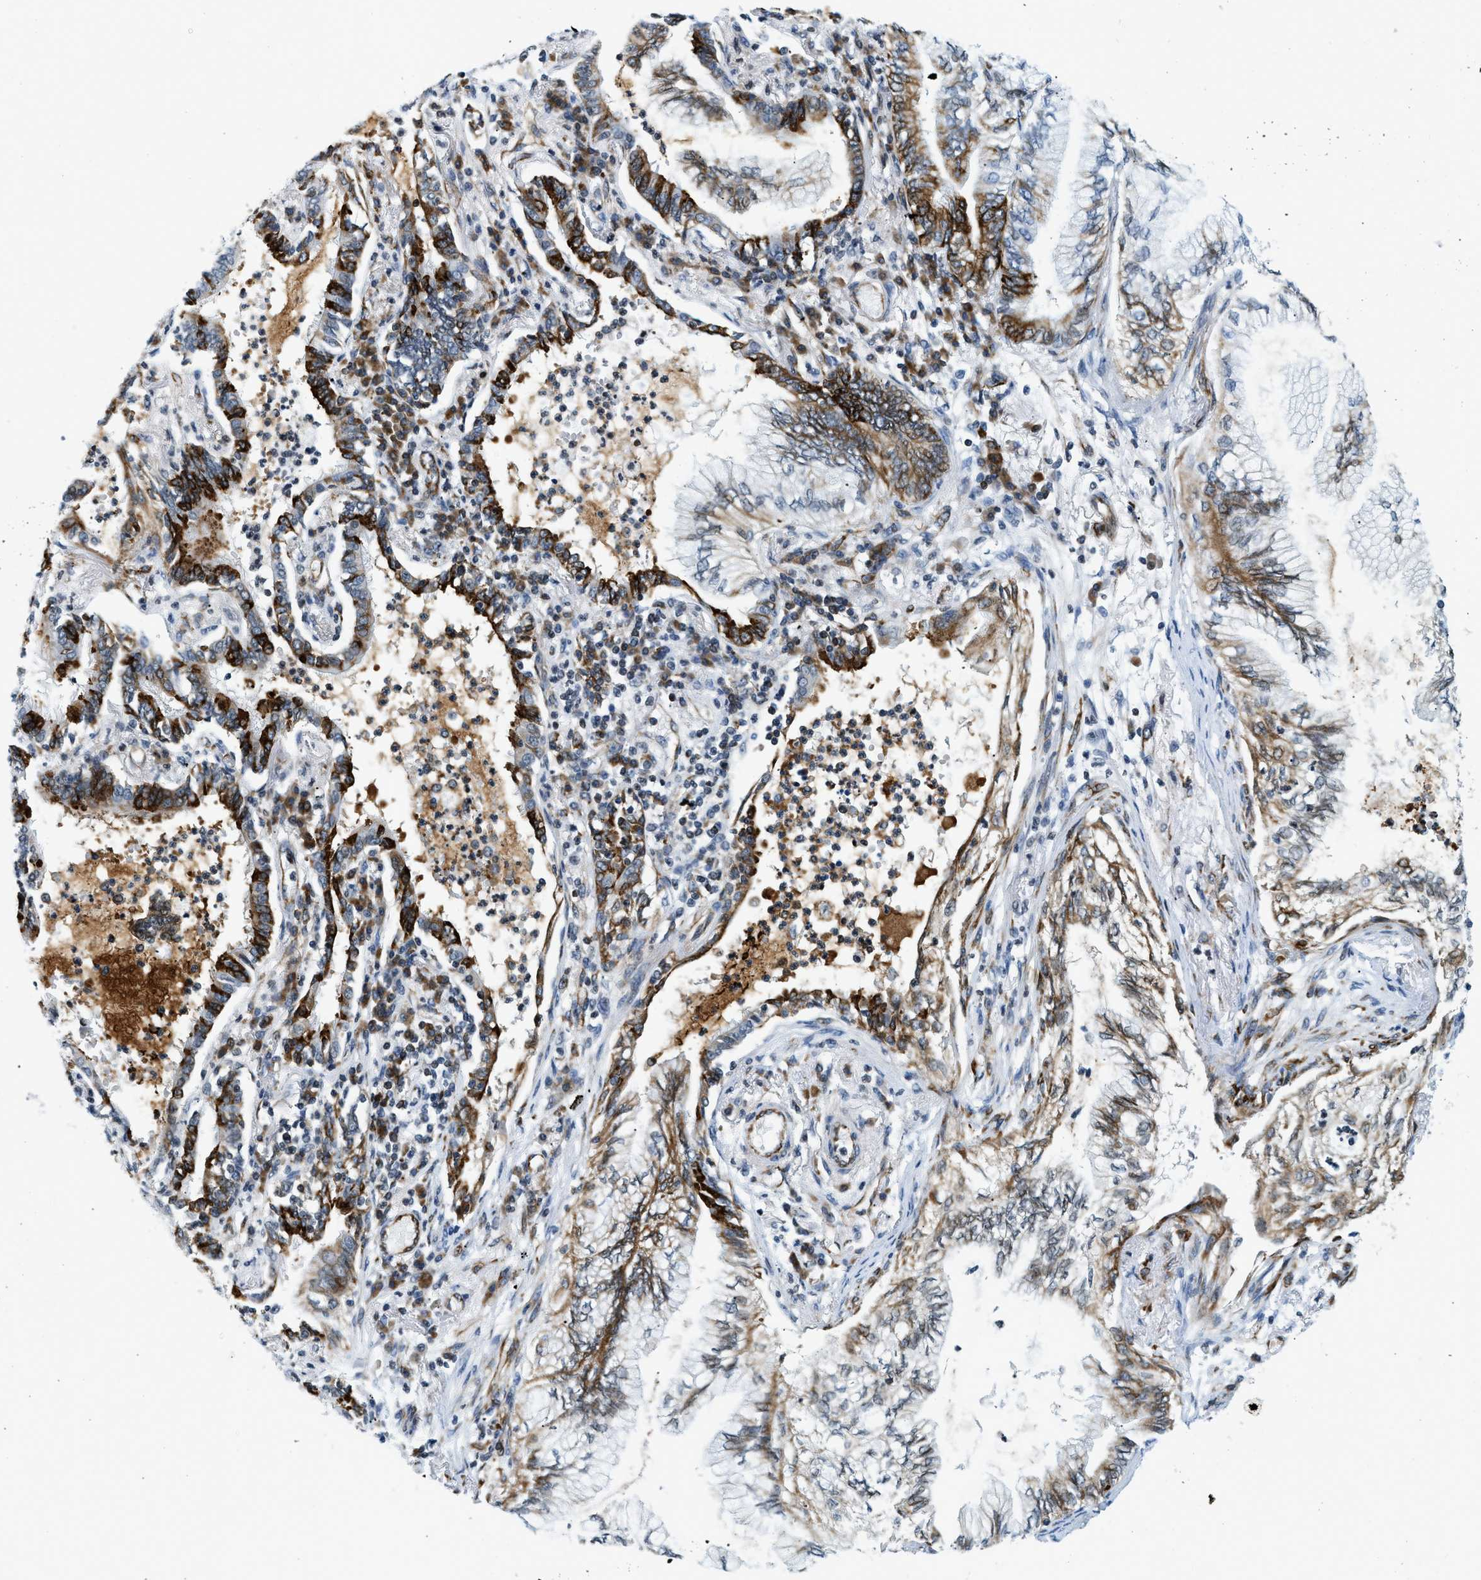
{"staining": {"intensity": "strong", "quantity": "25%-75%", "location": "cytoplasmic/membranous"}, "tissue": "lung cancer", "cell_type": "Tumor cells", "image_type": "cancer", "snomed": [{"axis": "morphology", "description": "Normal tissue, NOS"}, {"axis": "morphology", "description": "Adenocarcinoma, NOS"}, {"axis": "topography", "description": "Bronchus"}, {"axis": "topography", "description": "Lung"}], "caption": "Strong cytoplasmic/membranous staining is identified in approximately 25%-75% of tumor cells in lung cancer (adenocarcinoma).", "gene": "UVRAG", "patient": {"sex": "female", "age": 70}}